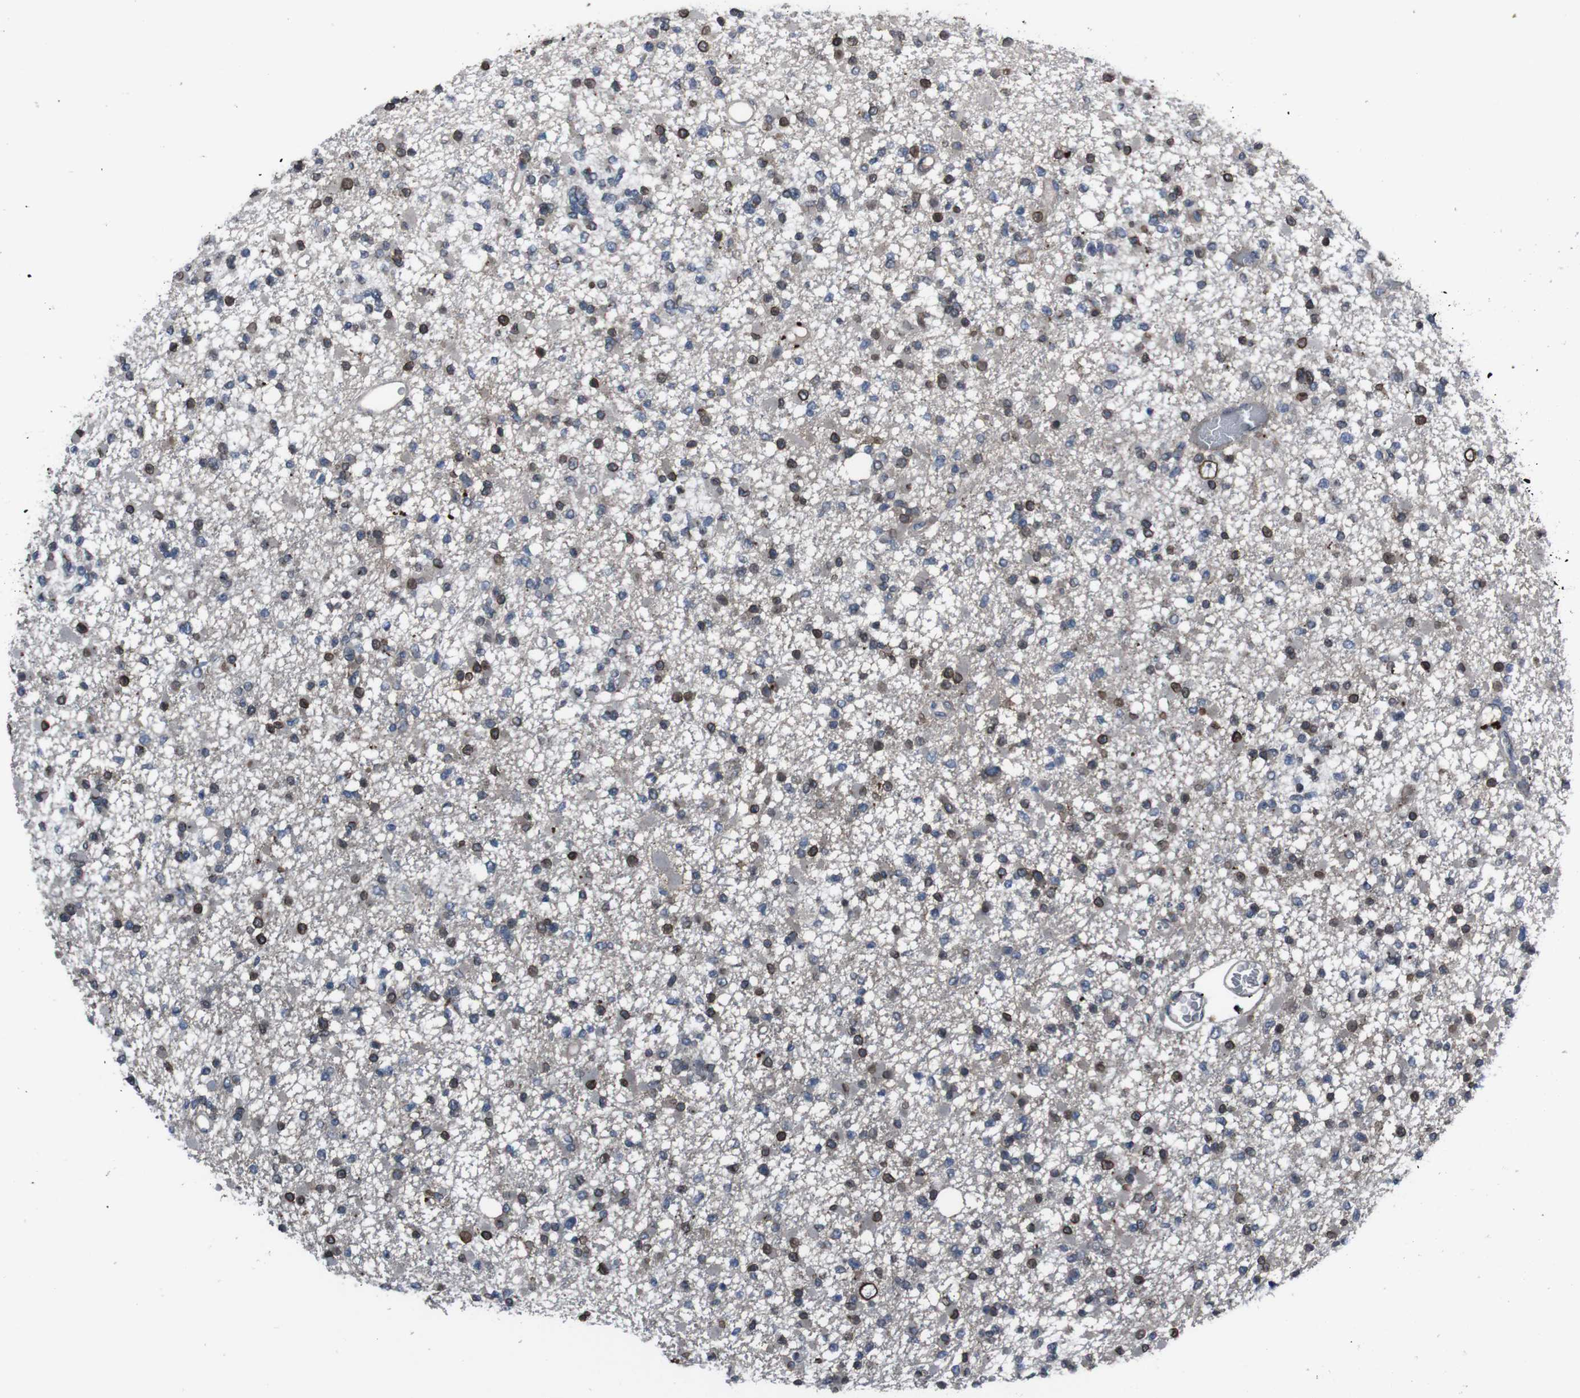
{"staining": {"intensity": "moderate", "quantity": "25%-75%", "location": "cytoplasmic/membranous,nuclear"}, "tissue": "glioma", "cell_type": "Tumor cells", "image_type": "cancer", "snomed": [{"axis": "morphology", "description": "Glioma, malignant, Low grade"}, {"axis": "topography", "description": "Brain"}], "caption": "DAB immunohistochemical staining of glioma demonstrates moderate cytoplasmic/membranous and nuclear protein expression in approximately 25%-75% of tumor cells. (Stains: DAB in brown, nuclei in blue, Microscopy: brightfield microscopy at high magnification).", "gene": "EFNA5", "patient": {"sex": "female", "age": 22}}